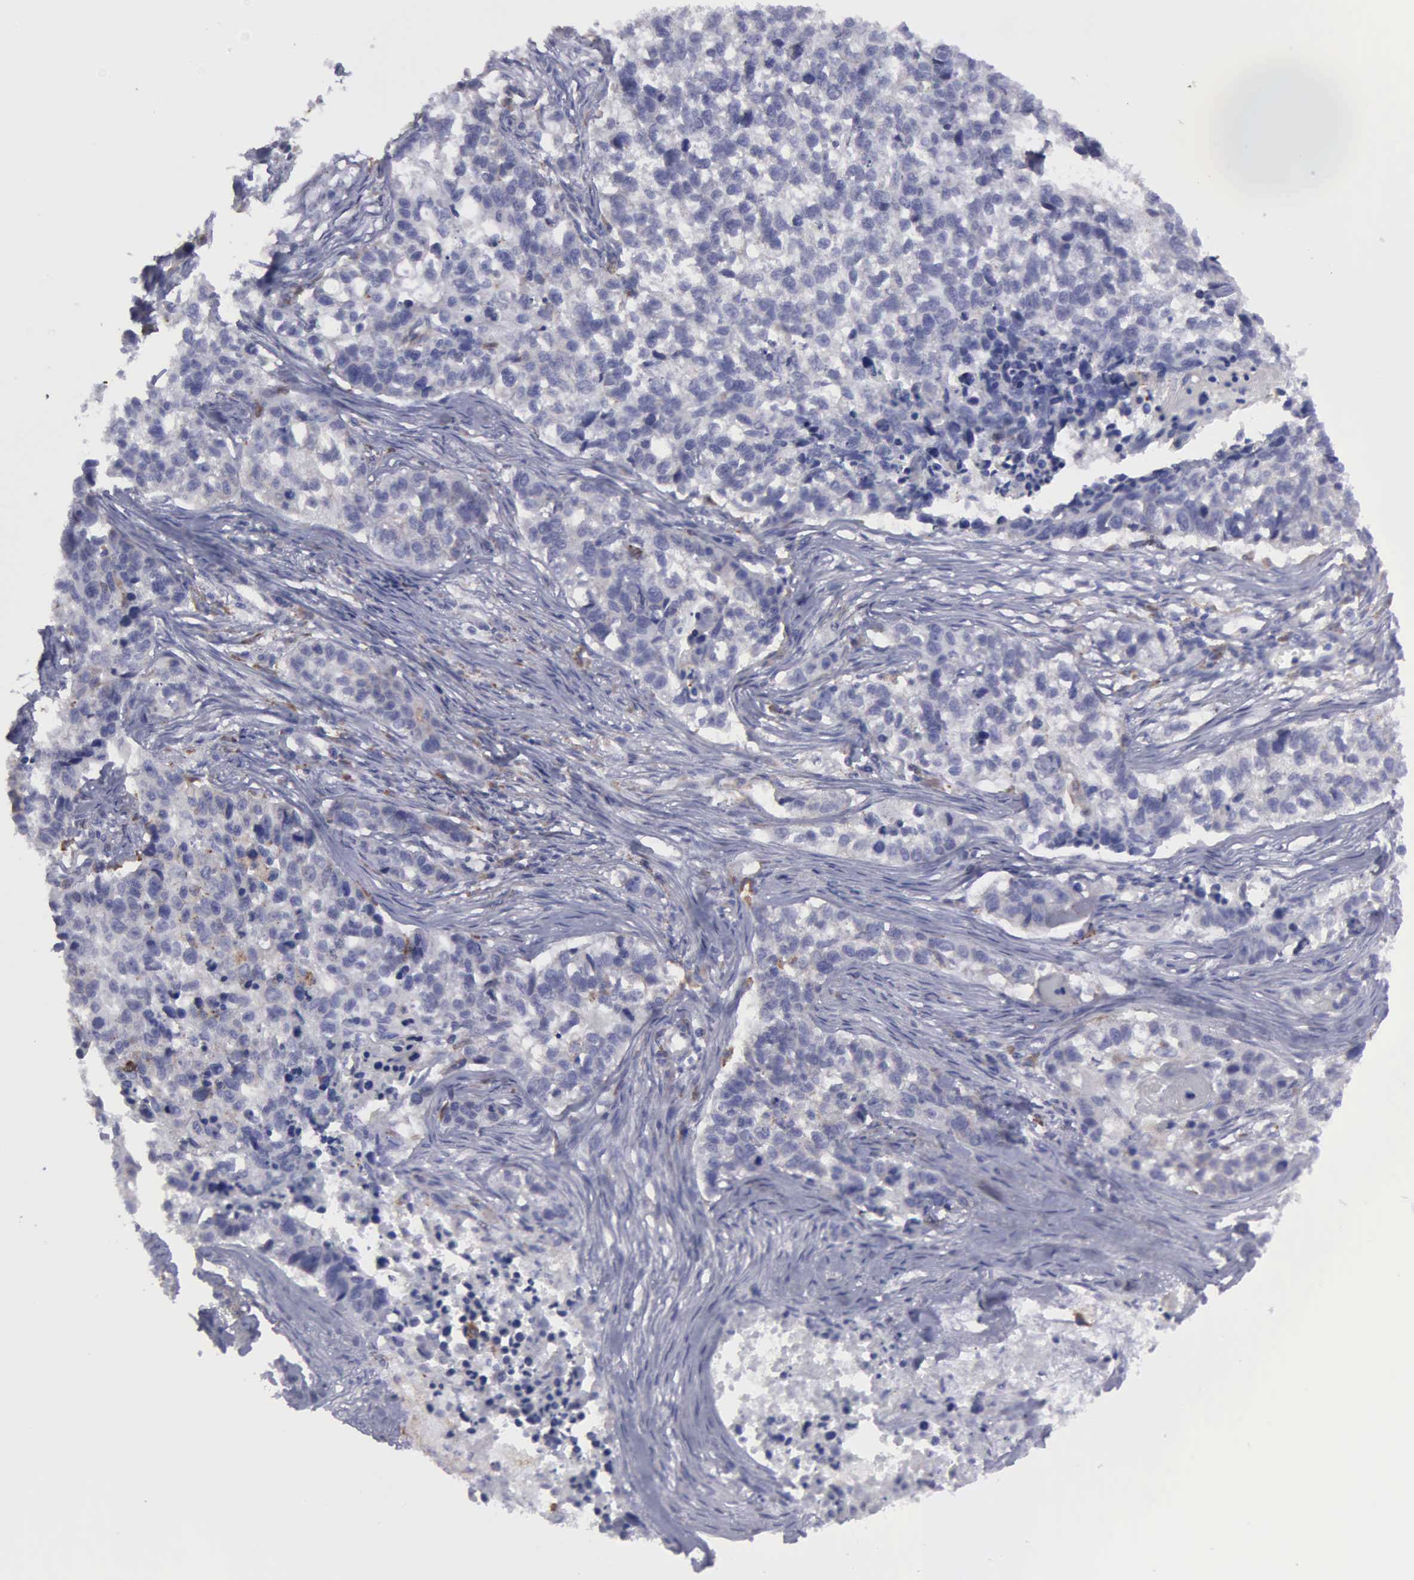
{"staining": {"intensity": "negative", "quantity": "none", "location": "none"}, "tissue": "lung cancer", "cell_type": "Tumor cells", "image_type": "cancer", "snomed": [{"axis": "morphology", "description": "Squamous cell carcinoma, NOS"}, {"axis": "topography", "description": "Lymph node"}, {"axis": "topography", "description": "Lung"}], "caption": "Human lung squamous cell carcinoma stained for a protein using immunohistochemistry exhibits no staining in tumor cells.", "gene": "TYRP1", "patient": {"sex": "male", "age": 74}}